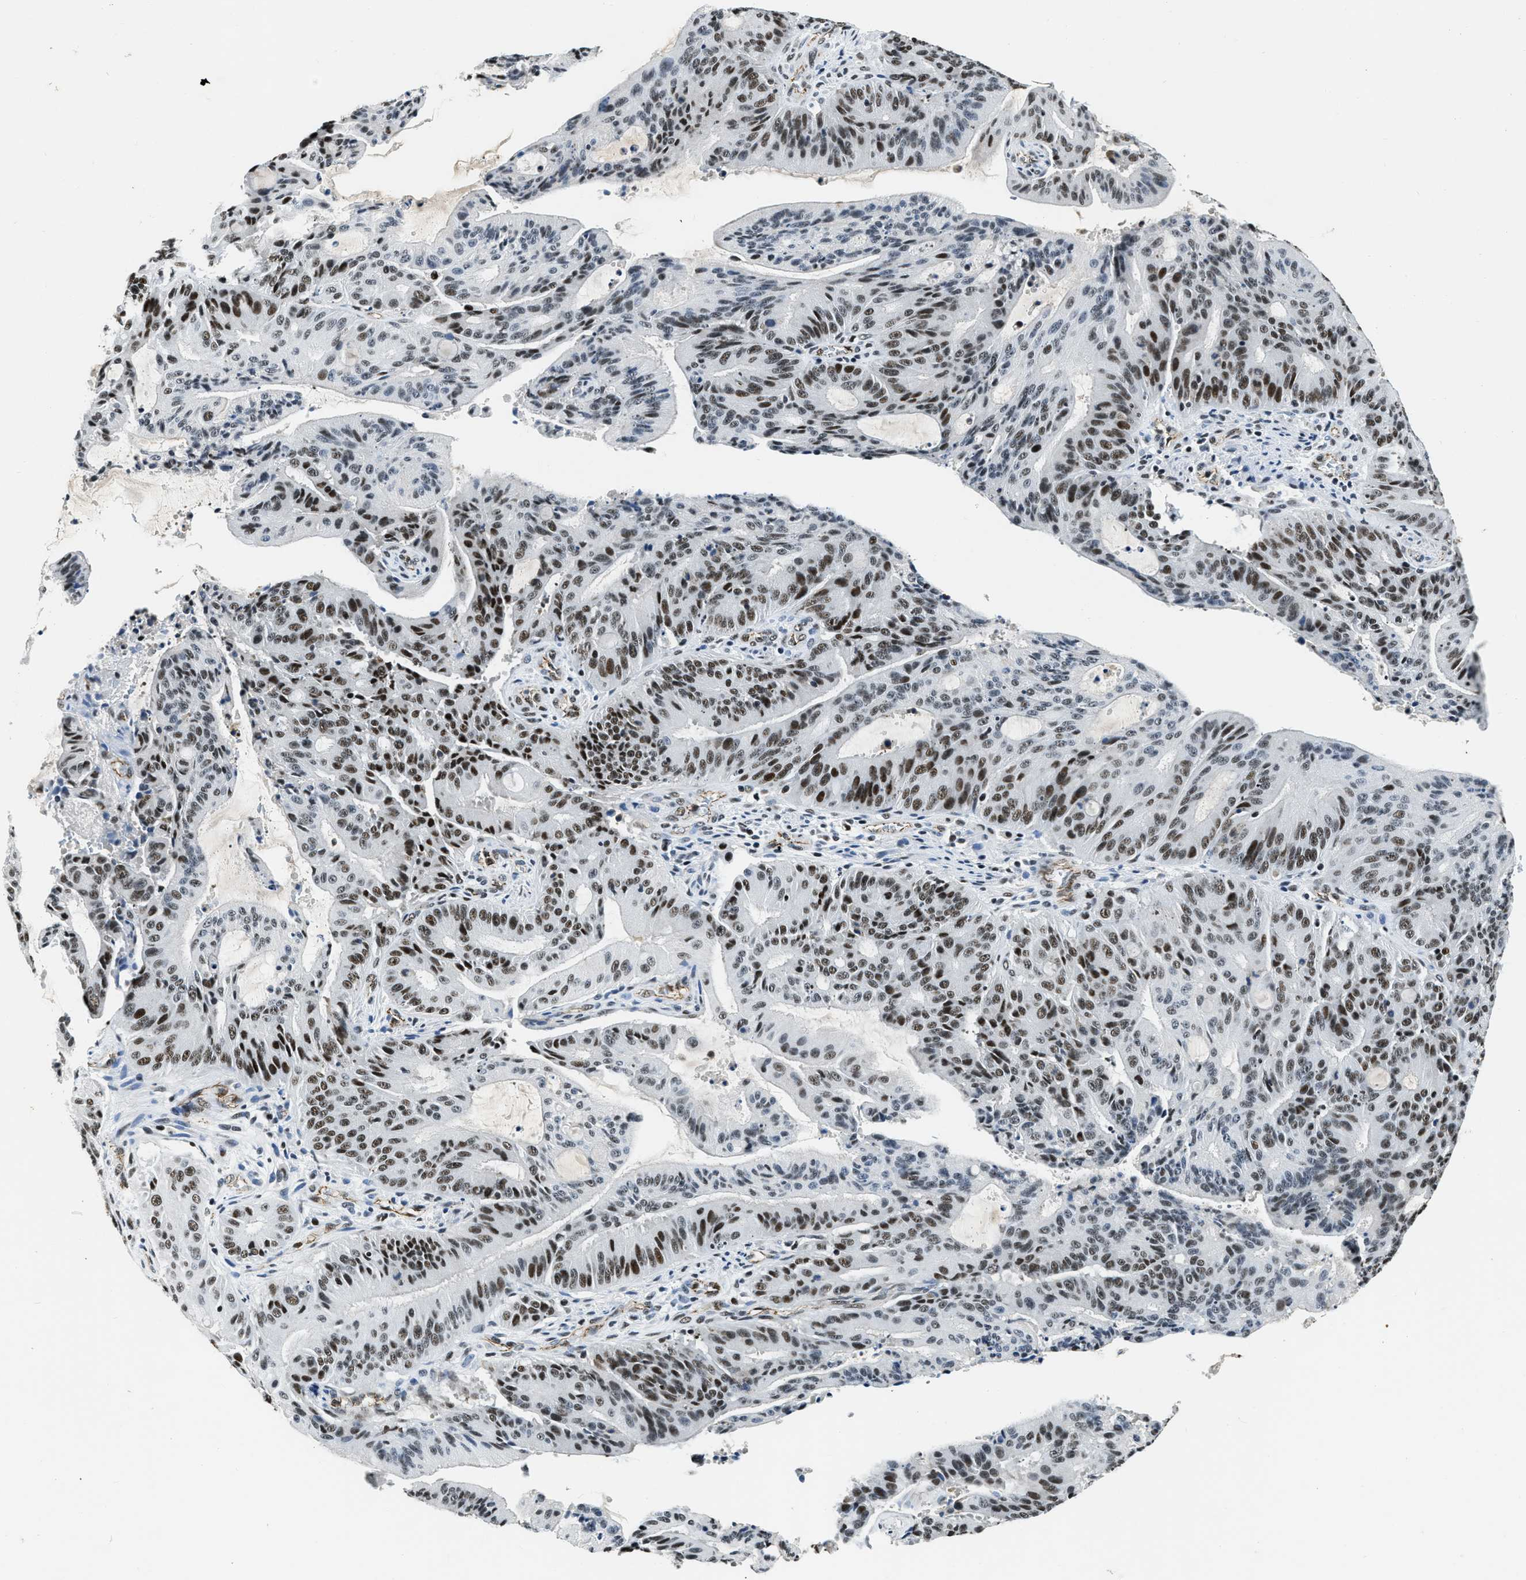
{"staining": {"intensity": "moderate", "quantity": "25%-75%", "location": "nuclear"}, "tissue": "liver cancer", "cell_type": "Tumor cells", "image_type": "cancer", "snomed": [{"axis": "morphology", "description": "Normal tissue, NOS"}, {"axis": "morphology", "description": "Cholangiocarcinoma"}, {"axis": "topography", "description": "Liver"}, {"axis": "topography", "description": "Peripheral nerve tissue"}], "caption": "Liver cancer stained with immunohistochemistry (IHC) shows moderate nuclear positivity in approximately 25%-75% of tumor cells.", "gene": "CCNE1", "patient": {"sex": "female", "age": 73}}